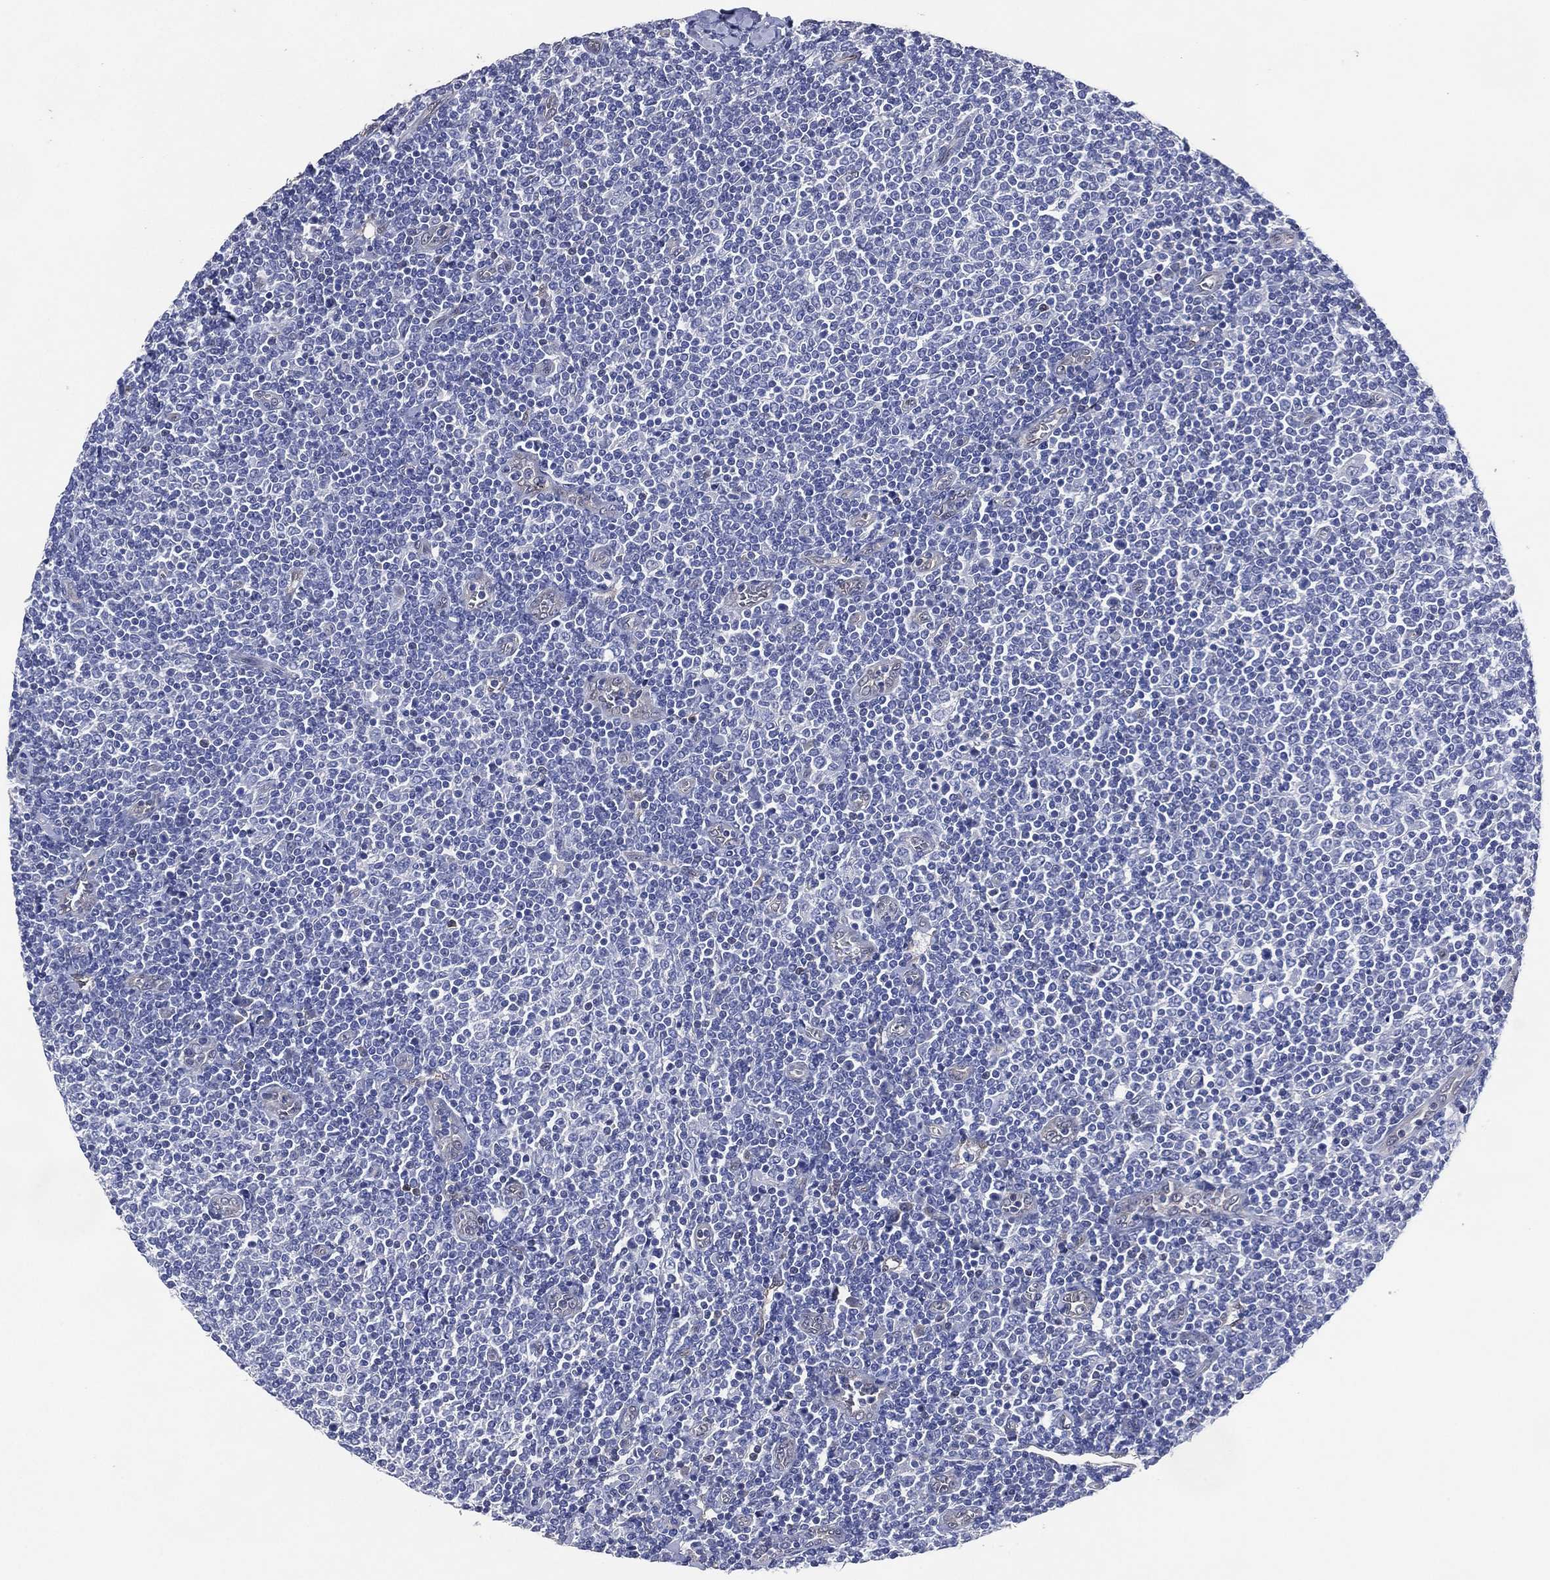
{"staining": {"intensity": "negative", "quantity": "none", "location": "none"}, "tissue": "lymphoma", "cell_type": "Tumor cells", "image_type": "cancer", "snomed": [{"axis": "morphology", "description": "Malignant lymphoma, non-Hodgkin's type, Low grade"}, {"axis": "topography", "description": "Lymph node"}], "caption": "IHC image of lymphoma stained for a protein (brown), which shows no positivity in tumor cells.", "gene": "AK1", "patient": {"sex": "male", "age": 52}}